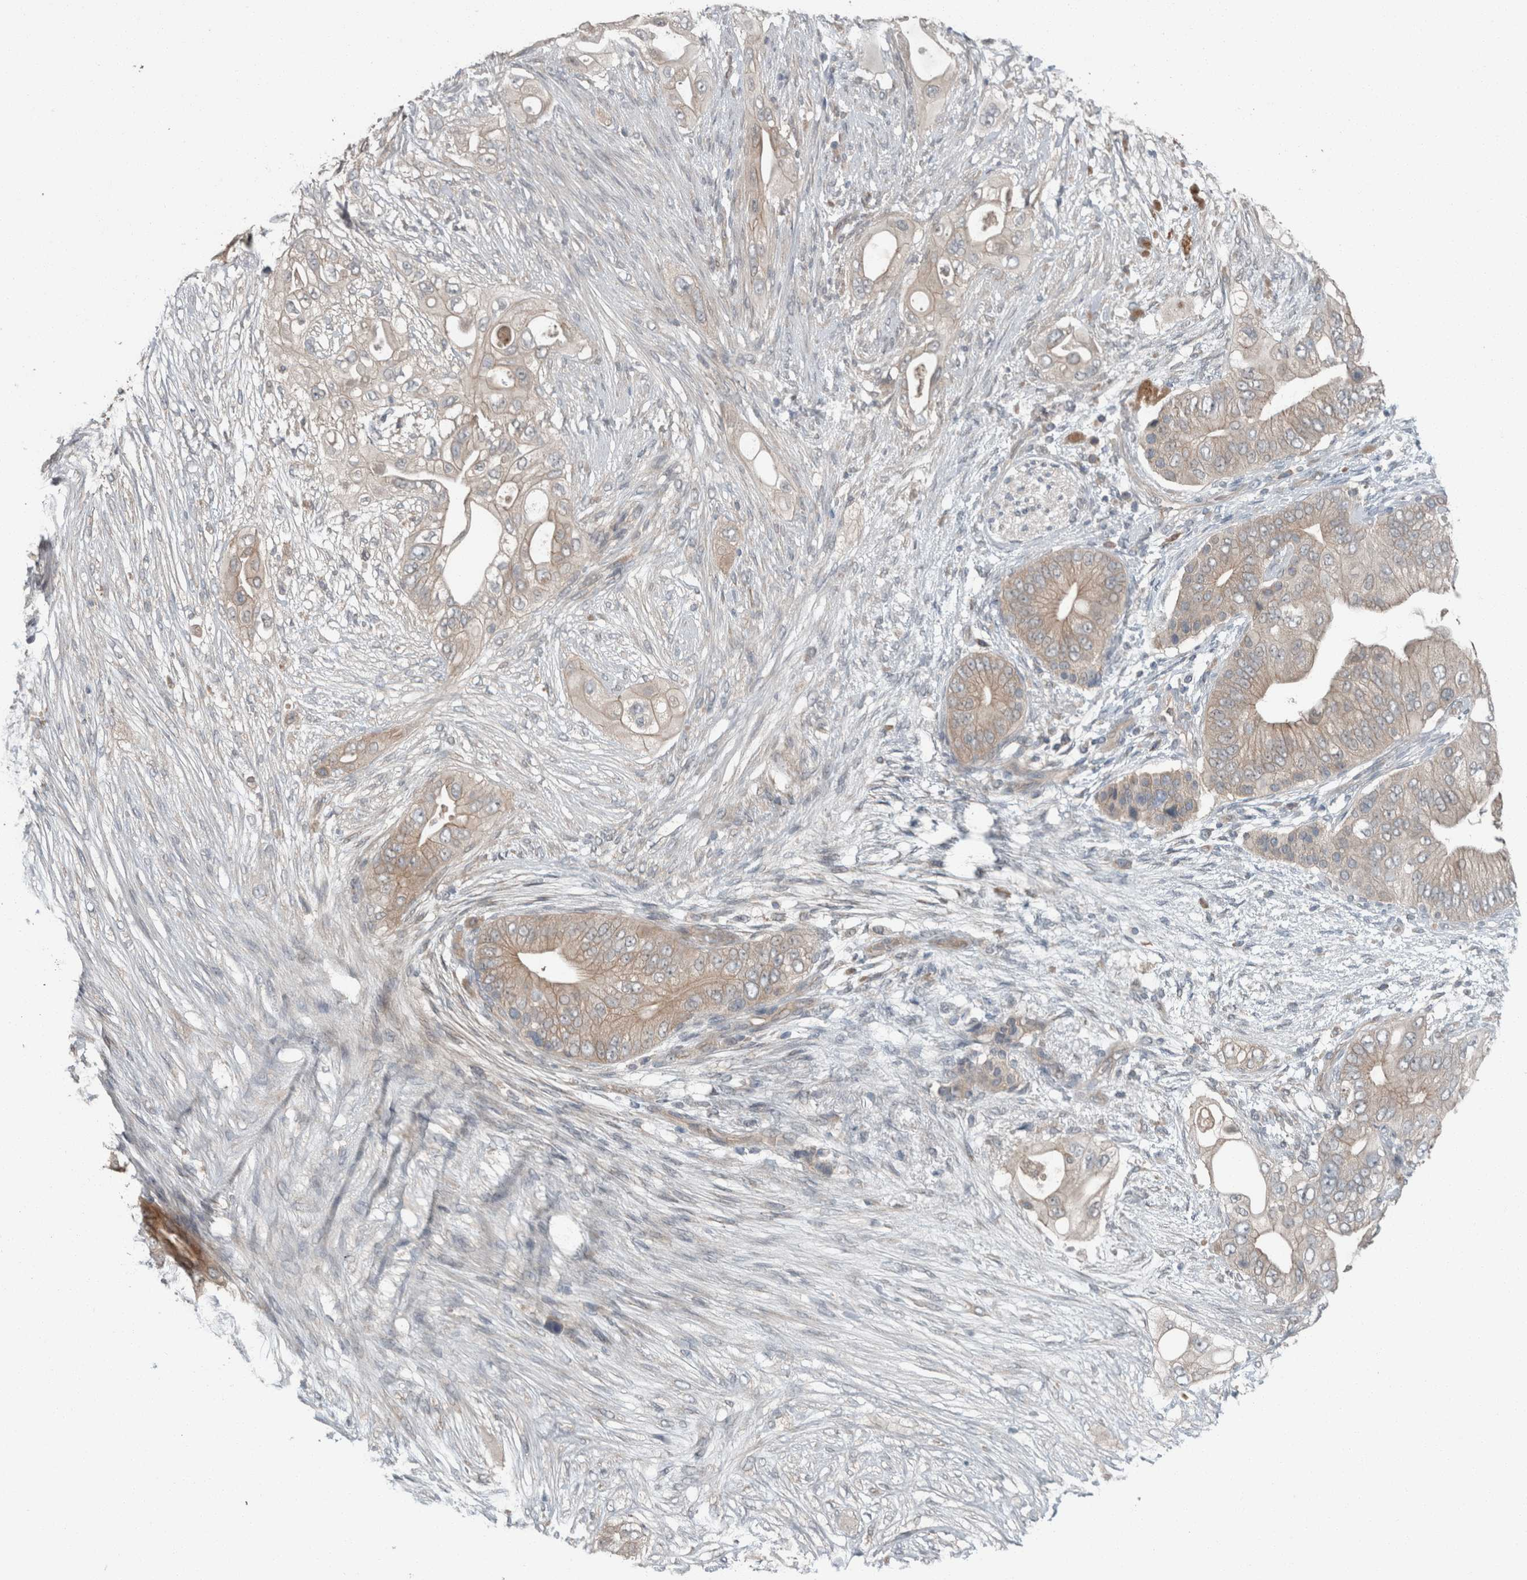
{"staining": {"intensity": "weak", "quantity": ">75%", "location": "cytoplasmic/membranous"}, "tissue": "pancreatic cancer", "cell_type": "Tumor cells", "image_type": "cancer", "snomed": [{"axis": "morphology", "description": "Adenocarcinoma, NOS"}, {"axis": "topography", "description": "Pancreas"}], "caption": "Tumor cells display low levels of weak cytoplasmic/membranous expression in about >75% of cells in pancreatic adenocarcinoma. (DAB = brown stain, brightfield microscopy at high magnification).", "gene": "KNTC1", "patient": {"sex": "male", "age": 53}}